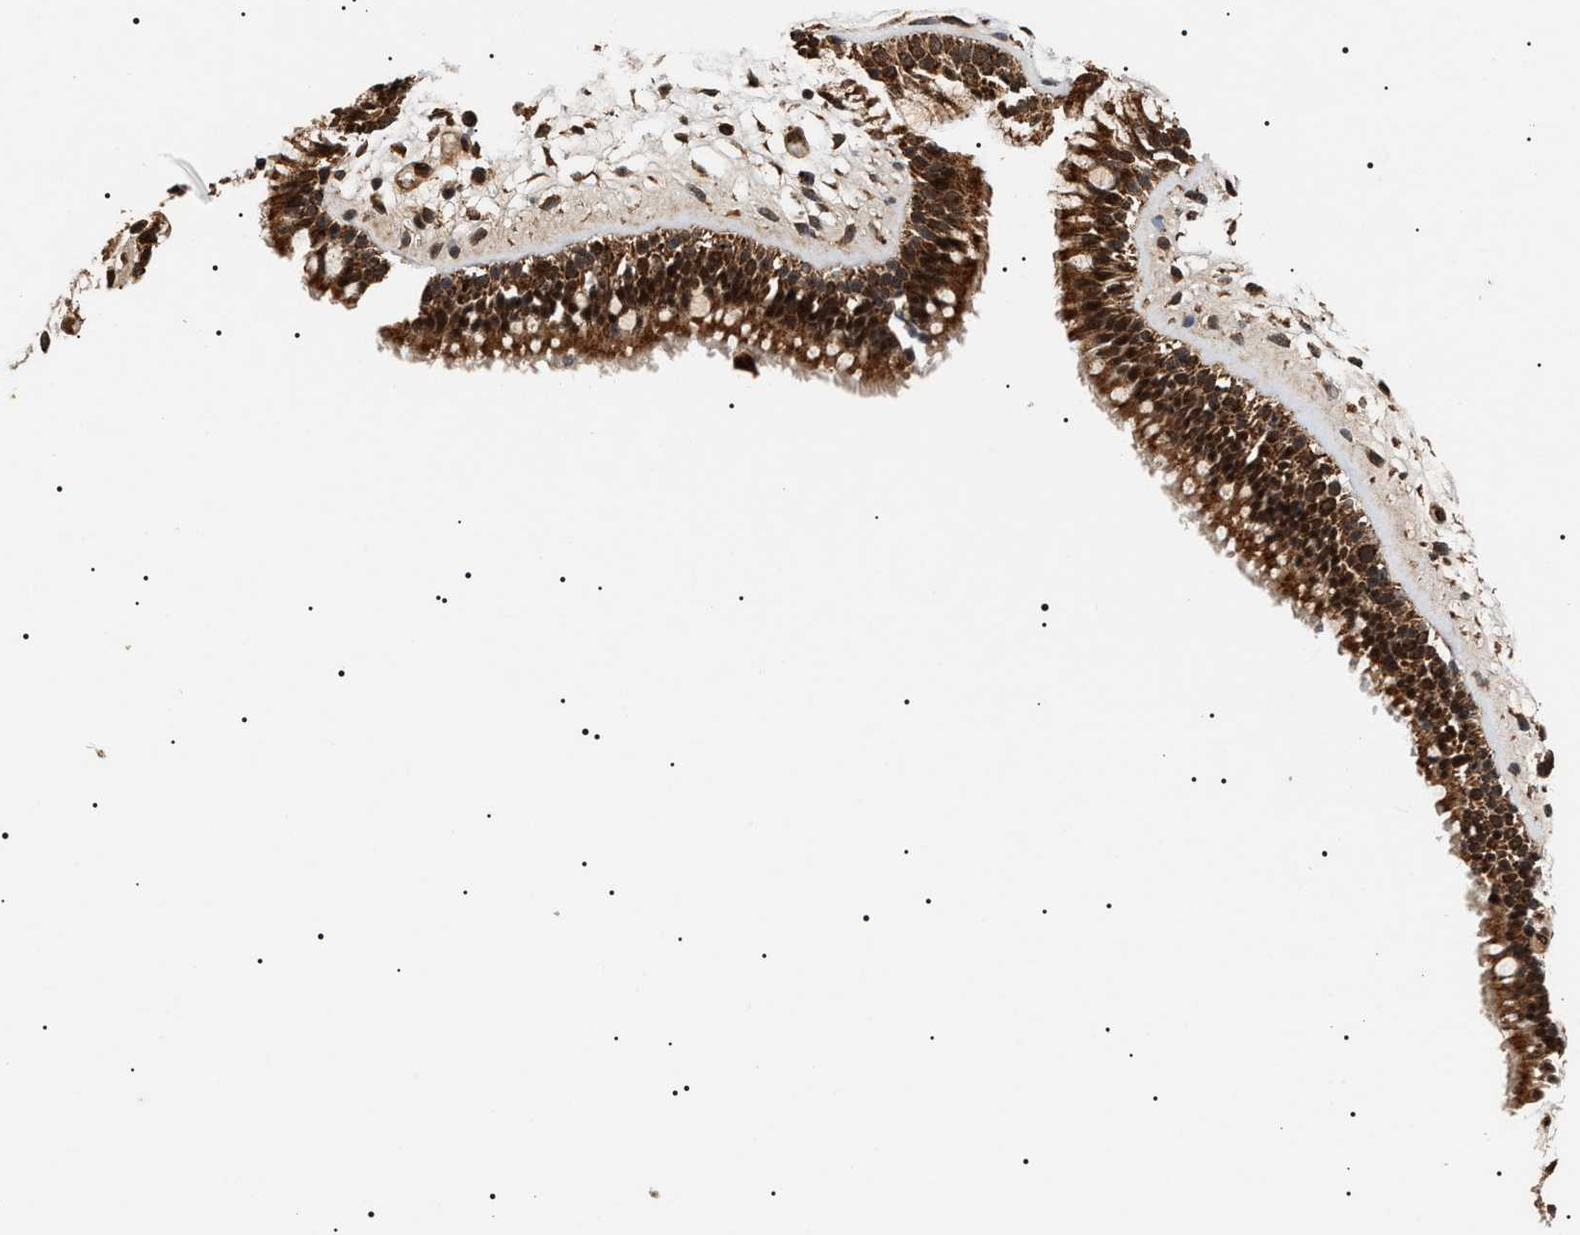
{"staining": {"intensity": "strong", "quantity": ">75%", "location": "cytoplasmic/membranous,nuclear"}, "tissue": "nasopharynx", "cell_type": "Respiratory epithelial cells", "image_type": "normal", "snomed": [{"axis": "morphology", "description": "Normal tissue, NOS"}, {"axis": "morphology", "description": "Inflammation, NOS"}, {"axis": "topography", "description": "Nasopharynx"}], "caption": "Immunohistochemistry (IHC) staining of normal nasopharynx, which demonstrates high levels of strong cytoplasmic/membranous,nuclear expression in approximately >75% of respiratory epithelial cells indicating strong cytoplasmic/membranous,nuclear protein staining. The staining was performed using DAB (3,3'-diaminobenzidine) (brown) for protein detection and nuclei were counterstained in hematoxylin (blue).", "gene": "ZBTB26", "patient": {"sex": "male", "age": 48}}